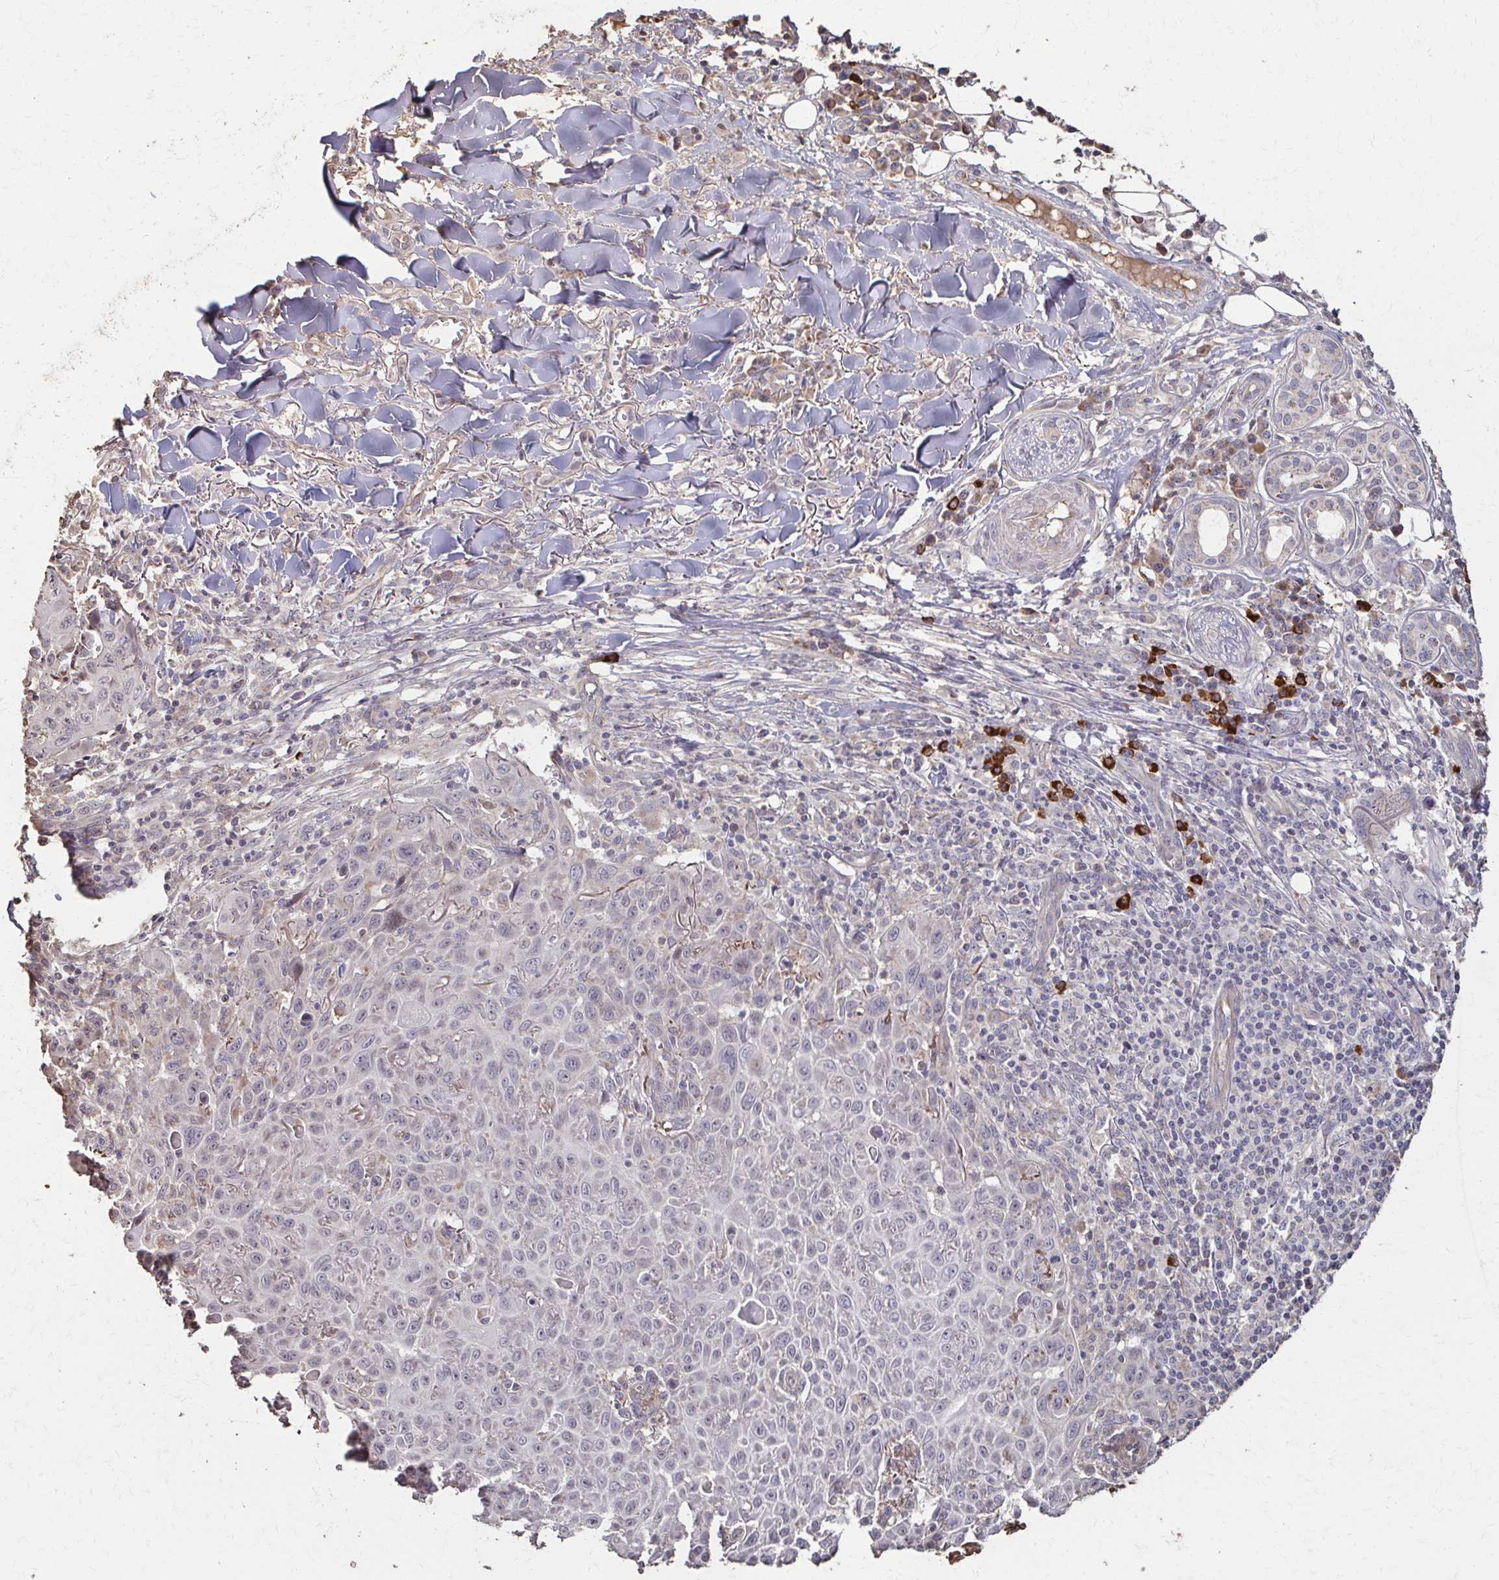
{"staining": {"intensity": "negative", "quantity": "none", "location": "none"}, "tissue": "skin cancer", "cell_type": "Tumor cells", "image_type": "cancer", "snomed": [{"axis": "morphology", "description": "Squamous cell carcinoma, NOS"}, {"axis": "topography", "description": "Skin"}], "caption": "DAB (3,3'-diaminobenzidine) immunohistochemical staining of skin cancer (squamous cell carcinoma) demonstrates no significant expression in tumor cells.", "gene": "IL18BP", "patient": {"sex": "male", "age": 75}}